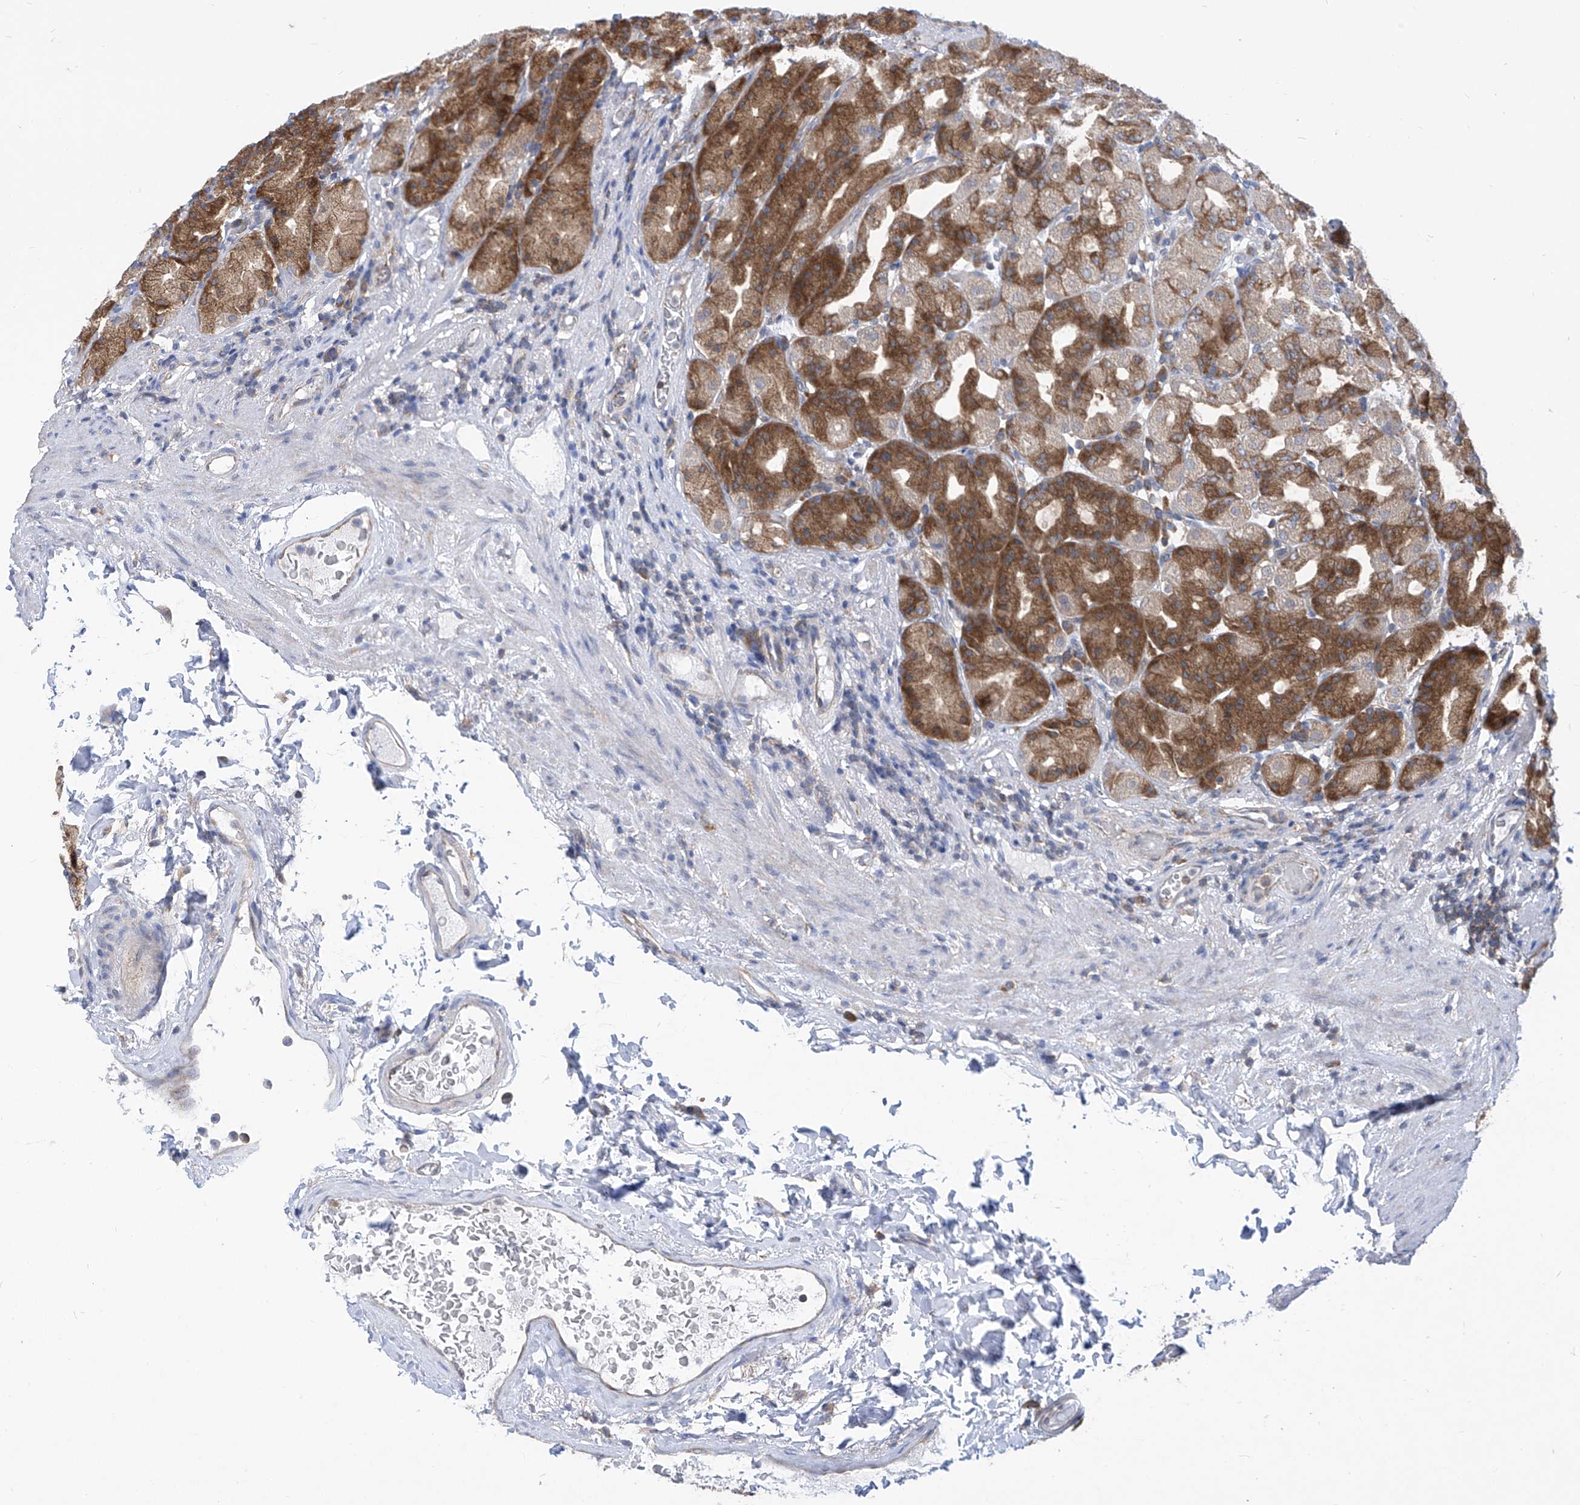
{"staining": {"intensity": "moderate", "quantity": "25%-75%", "location": "cytoplasmic/membranous"}, "tissue": "stomach", "cell_type": "Glandular cells", "image_type": "normal", "snomed": [{"axis": "morphology", "description": "Normal tissue, NOS"}, {"axis": "topography", "description": "Stomach, upper"}], "caption": "Stomach stained with IHC displays moderate cytoplasmic/membranous positivity in approximately 25%-75% of glandular cells.", "gene": "EIF3M", "patient": {"sex": "male", "age": 68}}